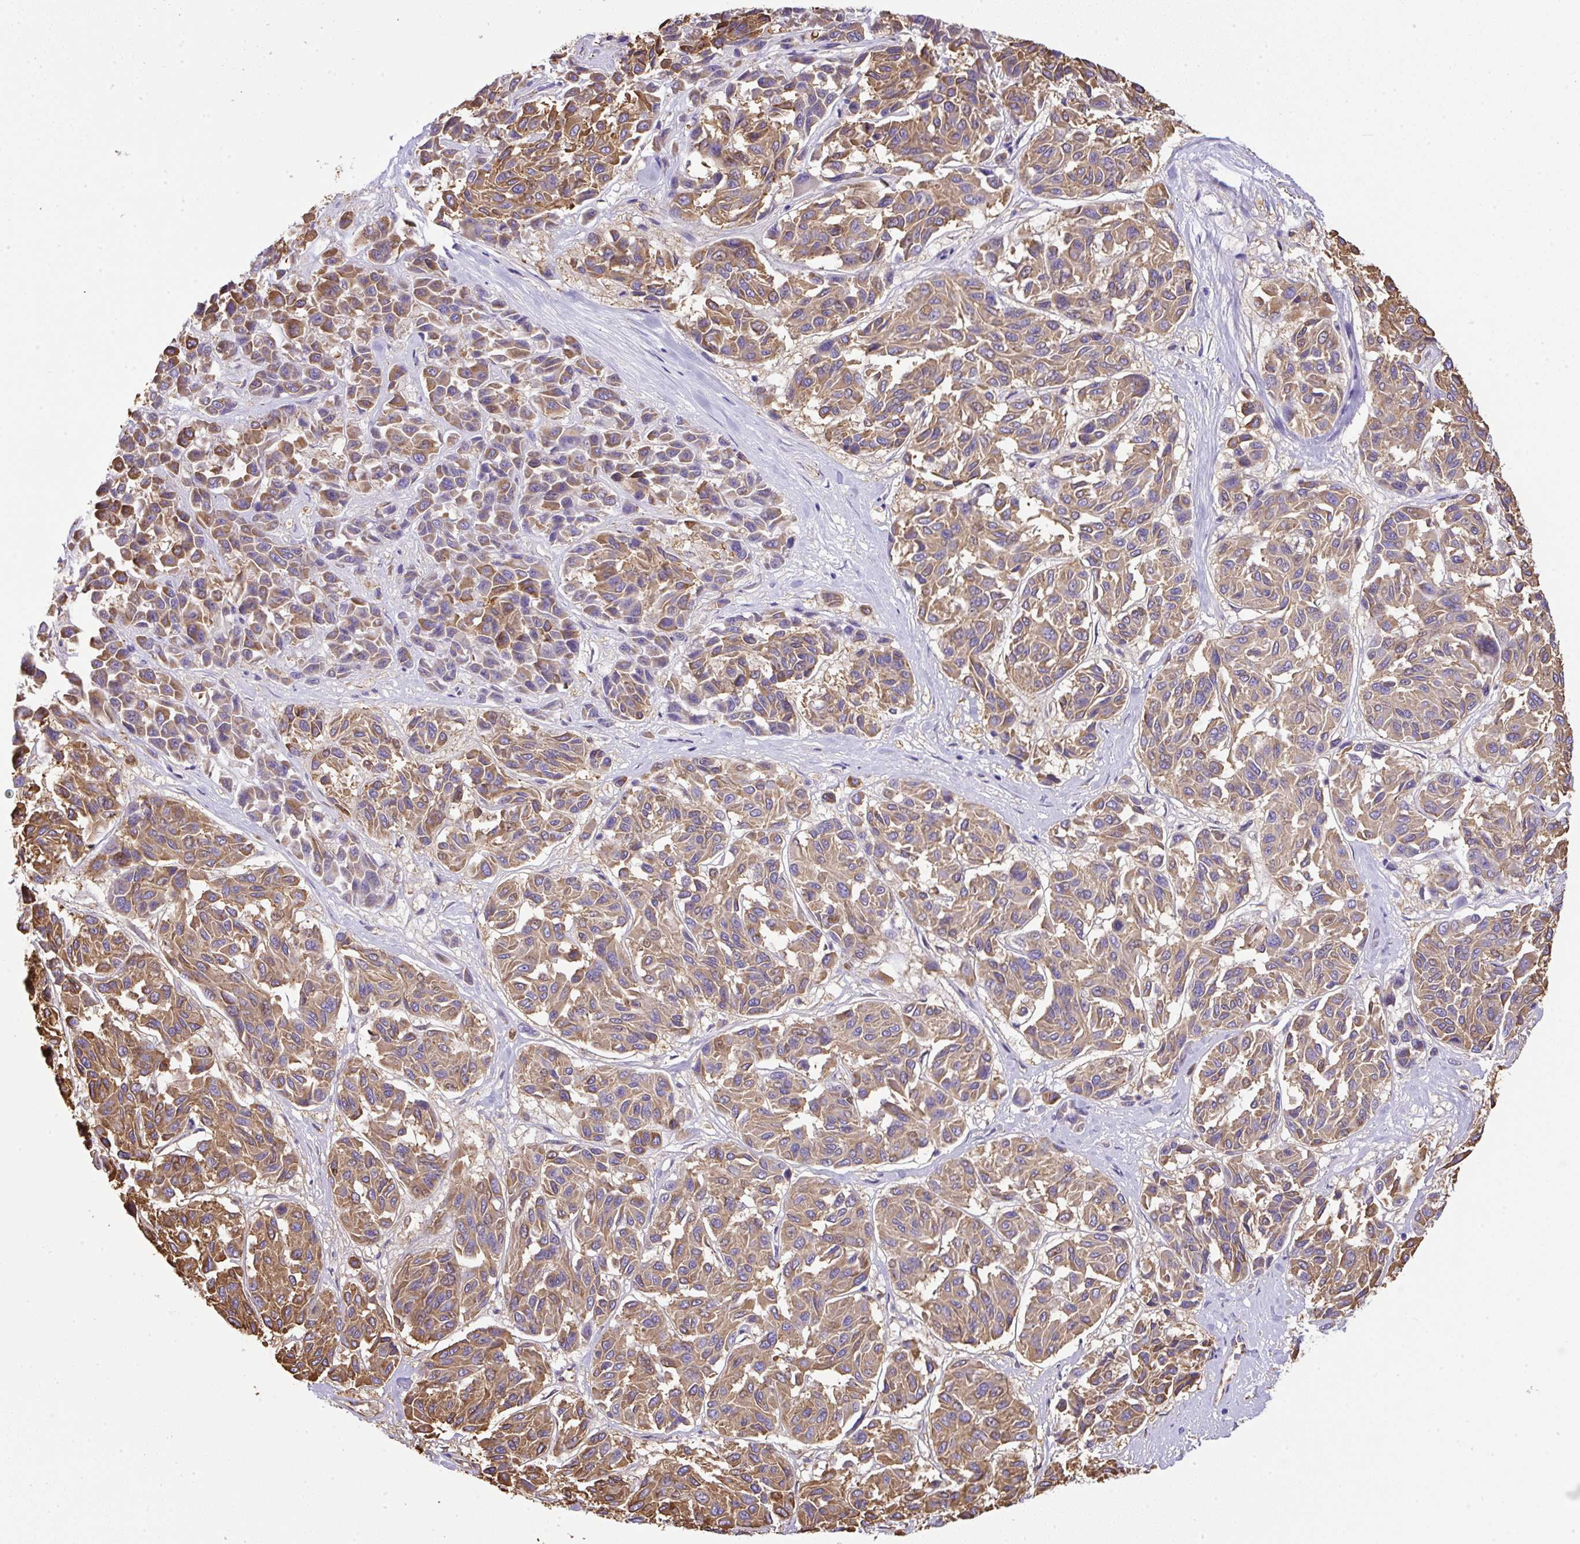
{"staining": {"intensity": "moderate", "quantity": ">75%", "location": "cytoplasmic/membranous"}, "tissue": "melanoma", "cell_type": "Tumor cells", "image_type": "cancer", "snomed": [{"axis": "morphology", "description": "Malignant melanoma, NOS"}, {"axis": "topography", "description": "Skin"}], "caption": "Immunohistochemistry micrograph of neoplastic tissue: human melanoma stained using immunohistochemistry displays medium levels of moderate protein expression localized specifically in the cytoplasmic/membranous of tumor cells, appearing as a cytoplasmic/membranous brown color.", "gene": "MAGEB5", "patient": {"sex": "female", "age": 66}}